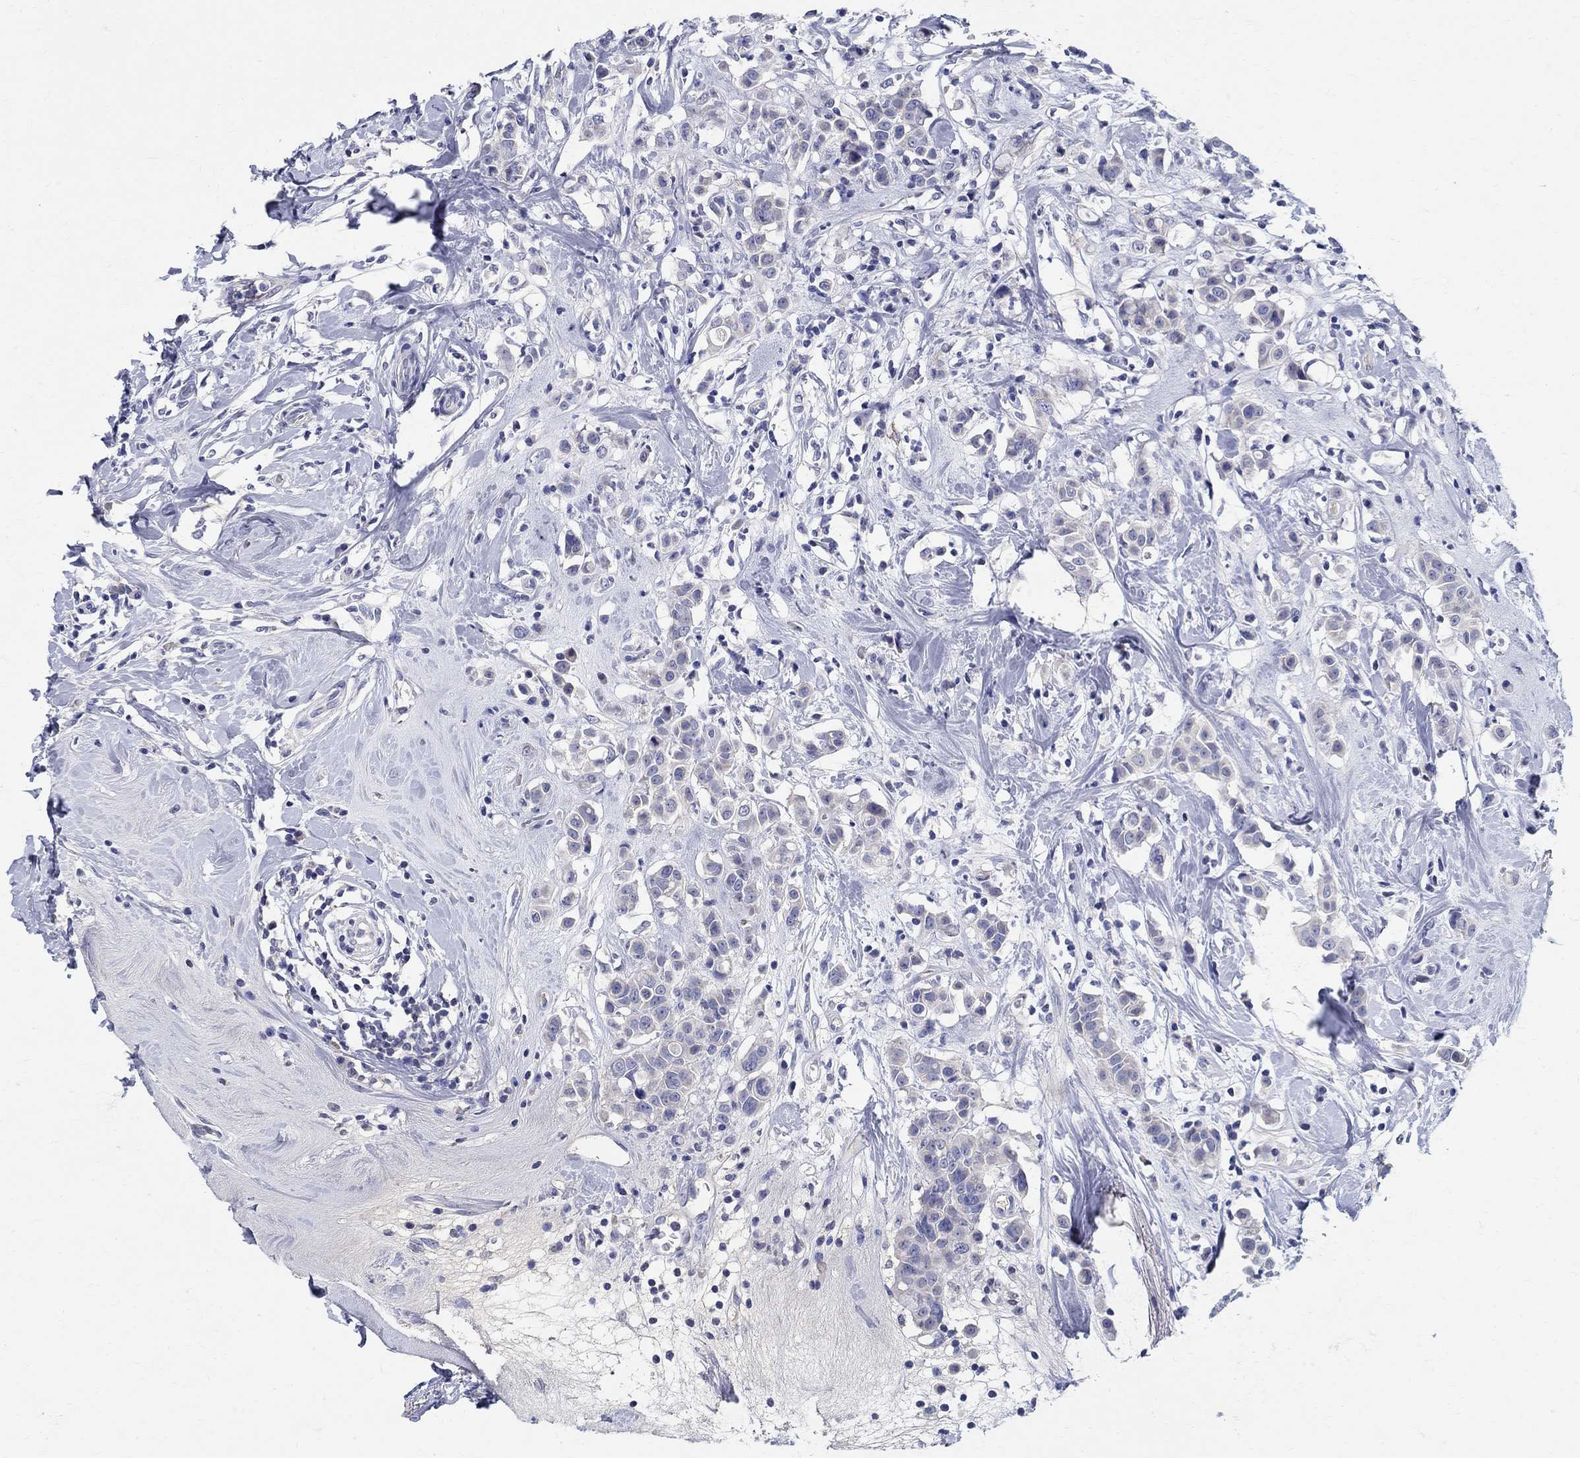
{"staining": {"intensity": "negative", "quantity": "none", "location": "none"}, "tissue": "breast cancer", "cell_type": "Tumor cells", "image_type": "cancer", "snomed": [{"axis": "morphology", "description": "Duct carcinoma"}, {"axis": "topography", "description": "Breast"}], "caption": "Immunohistochemistry of breast cancer demonstrates no staining in tumor cells.", "gene": "CRYGD", "patient": {"sex": "female", "age": 27}}